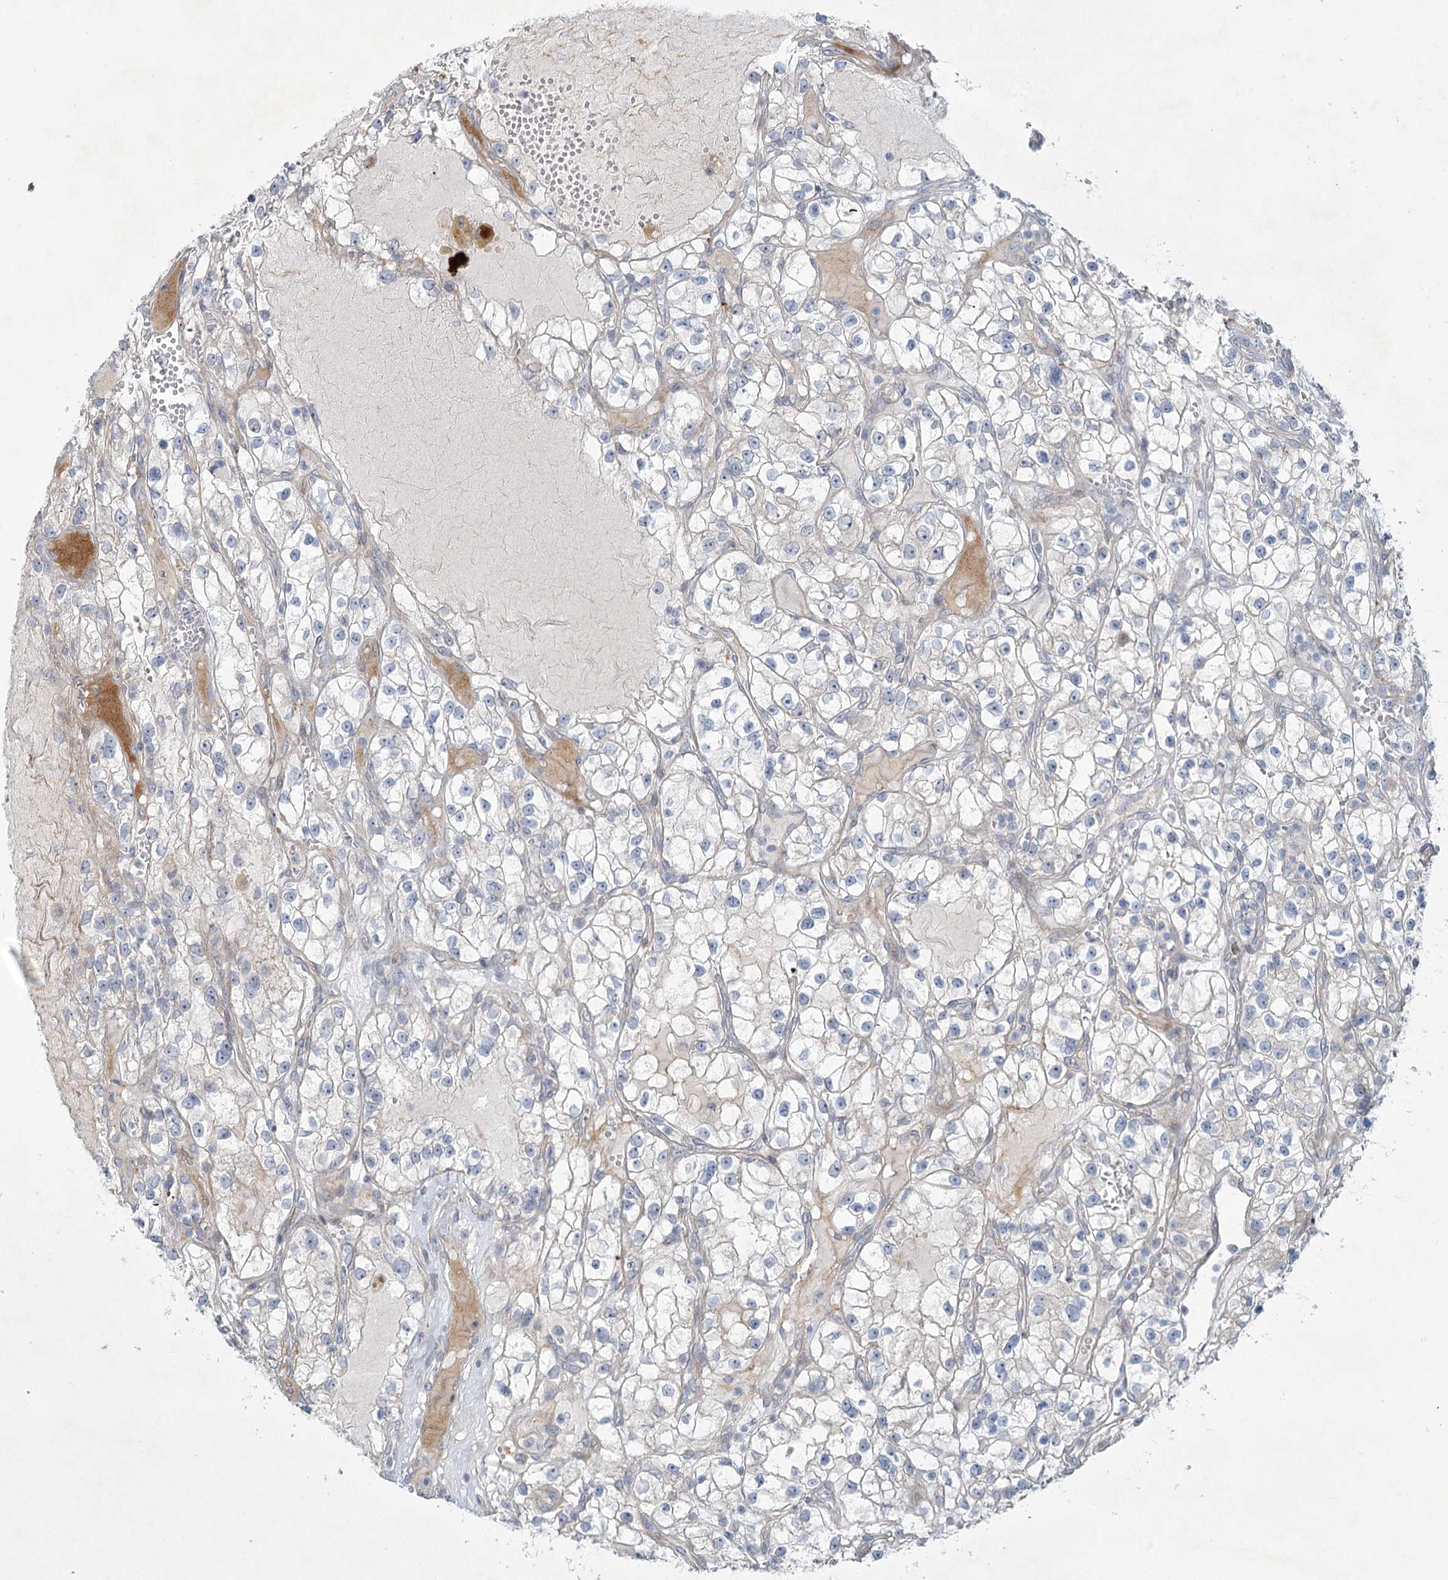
{"staining": {"intensity": "negative", "quantity": "none", "location": "none"}, "tissue": "renal cancer", "cell_type": "Tumor cells", "image_type": "cancer", "snomed": [{"axis": "morphology", "description": "Adenocarcinoma, NOS"}, {"axis": "topography", "description": "Kidney"}], "caption": "Renal adenocarcinoma stained for a protein using immunohistochemistry (IHC) exhibits no positivity tumor cells.", "gene": "PLA2G12A", "patient": {"sex": "female", "age": 57}}